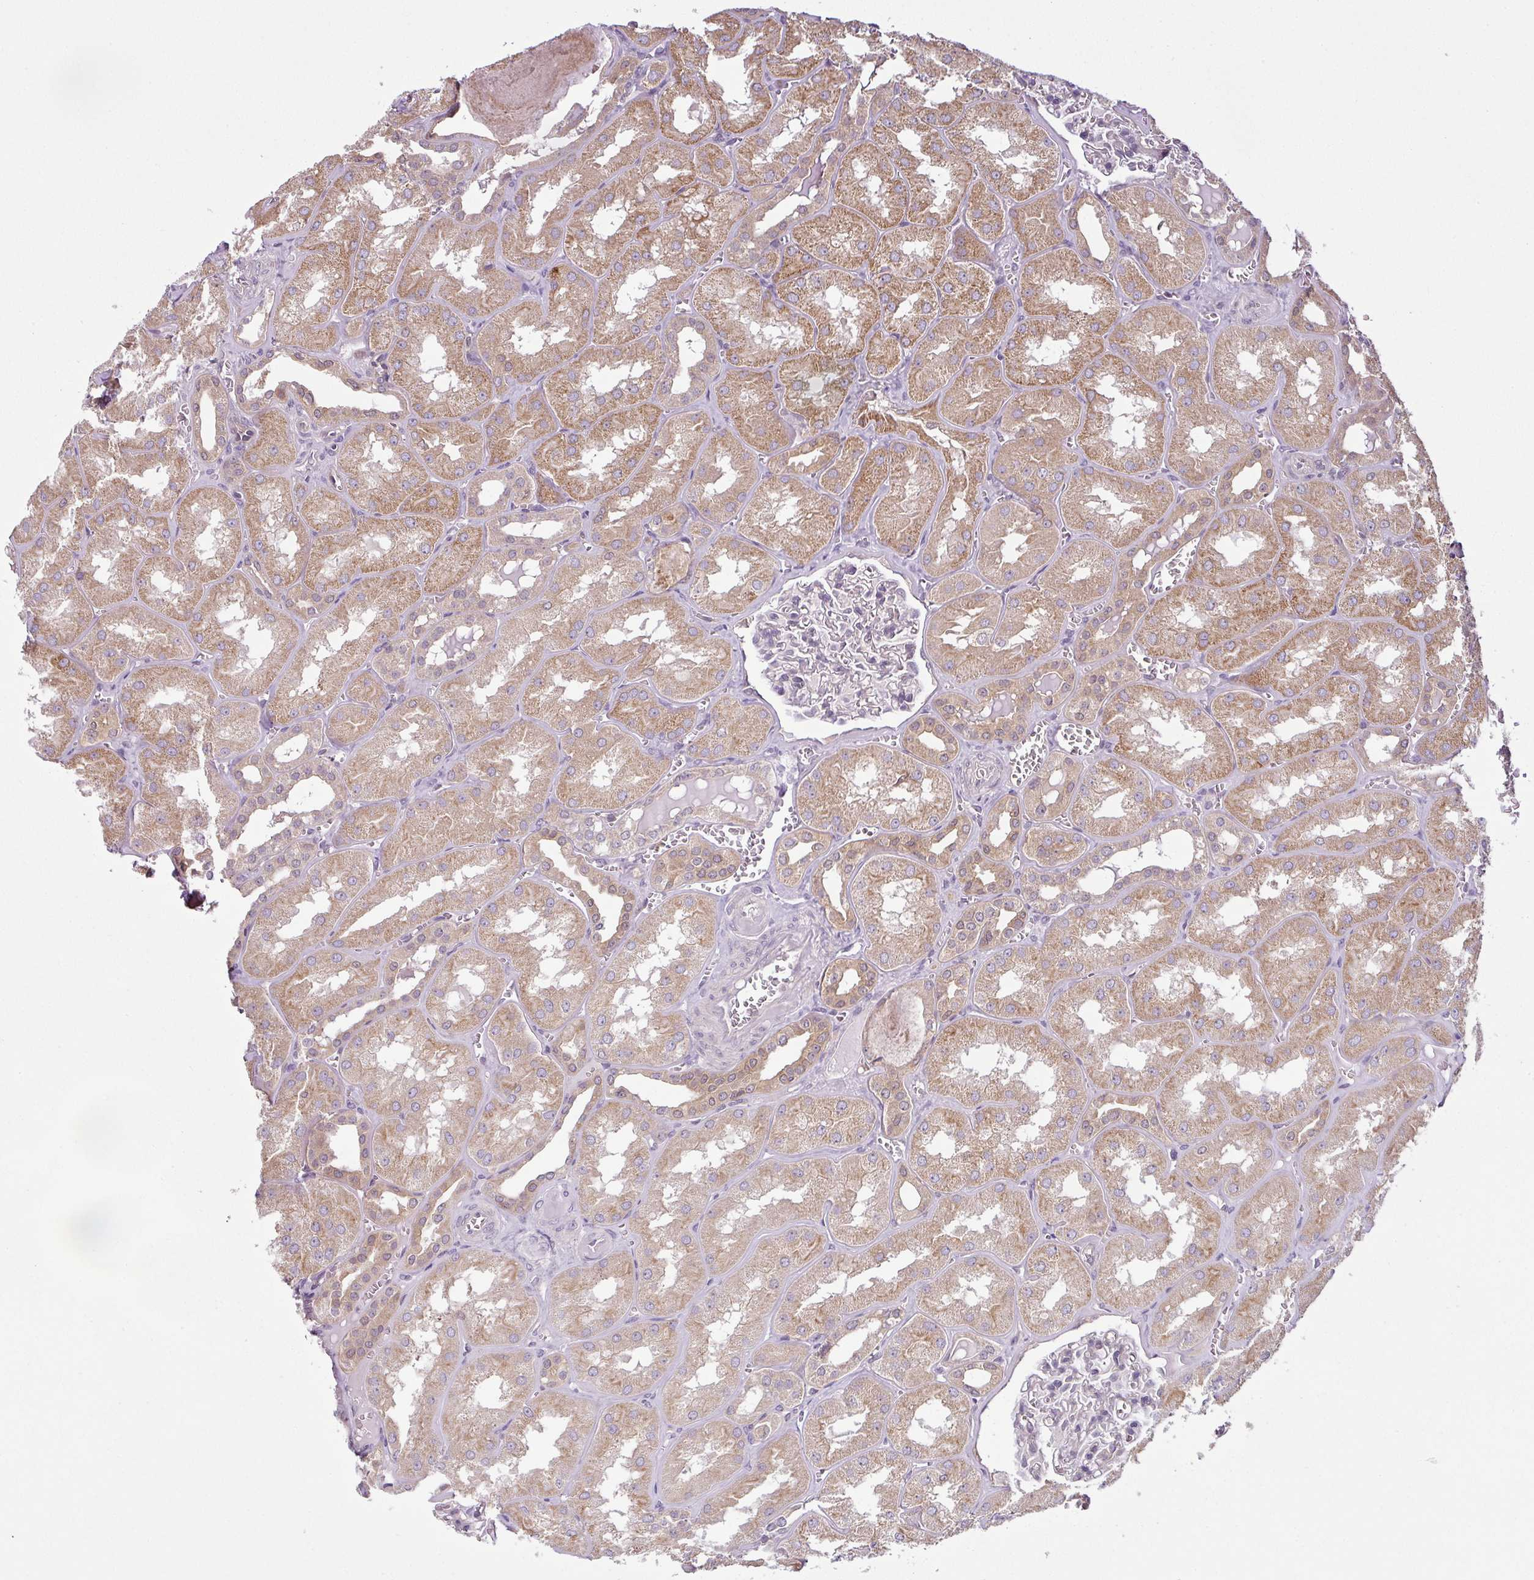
{"staining": {"intensity": "moderate", "quantity": "<25%", "location": "nuclear"}, "tissue": "kidney", "cell_type": "Cells in glomeruli", "image_type": "normal", "snomed": [{"axis": "morphology", "description": "Normal tissue, NOS"}, {"axis": "topography", "description": "Kidney"}], "caption": "A low amount of moderate nuclear staining is appreciated in approximately <25% of cells in glomeruli in benign kidney. (DAB IHC with brightfield microscopy, high magnification).", "gene": "DERPC", "patient": {"sex": "male", "age": 61}}